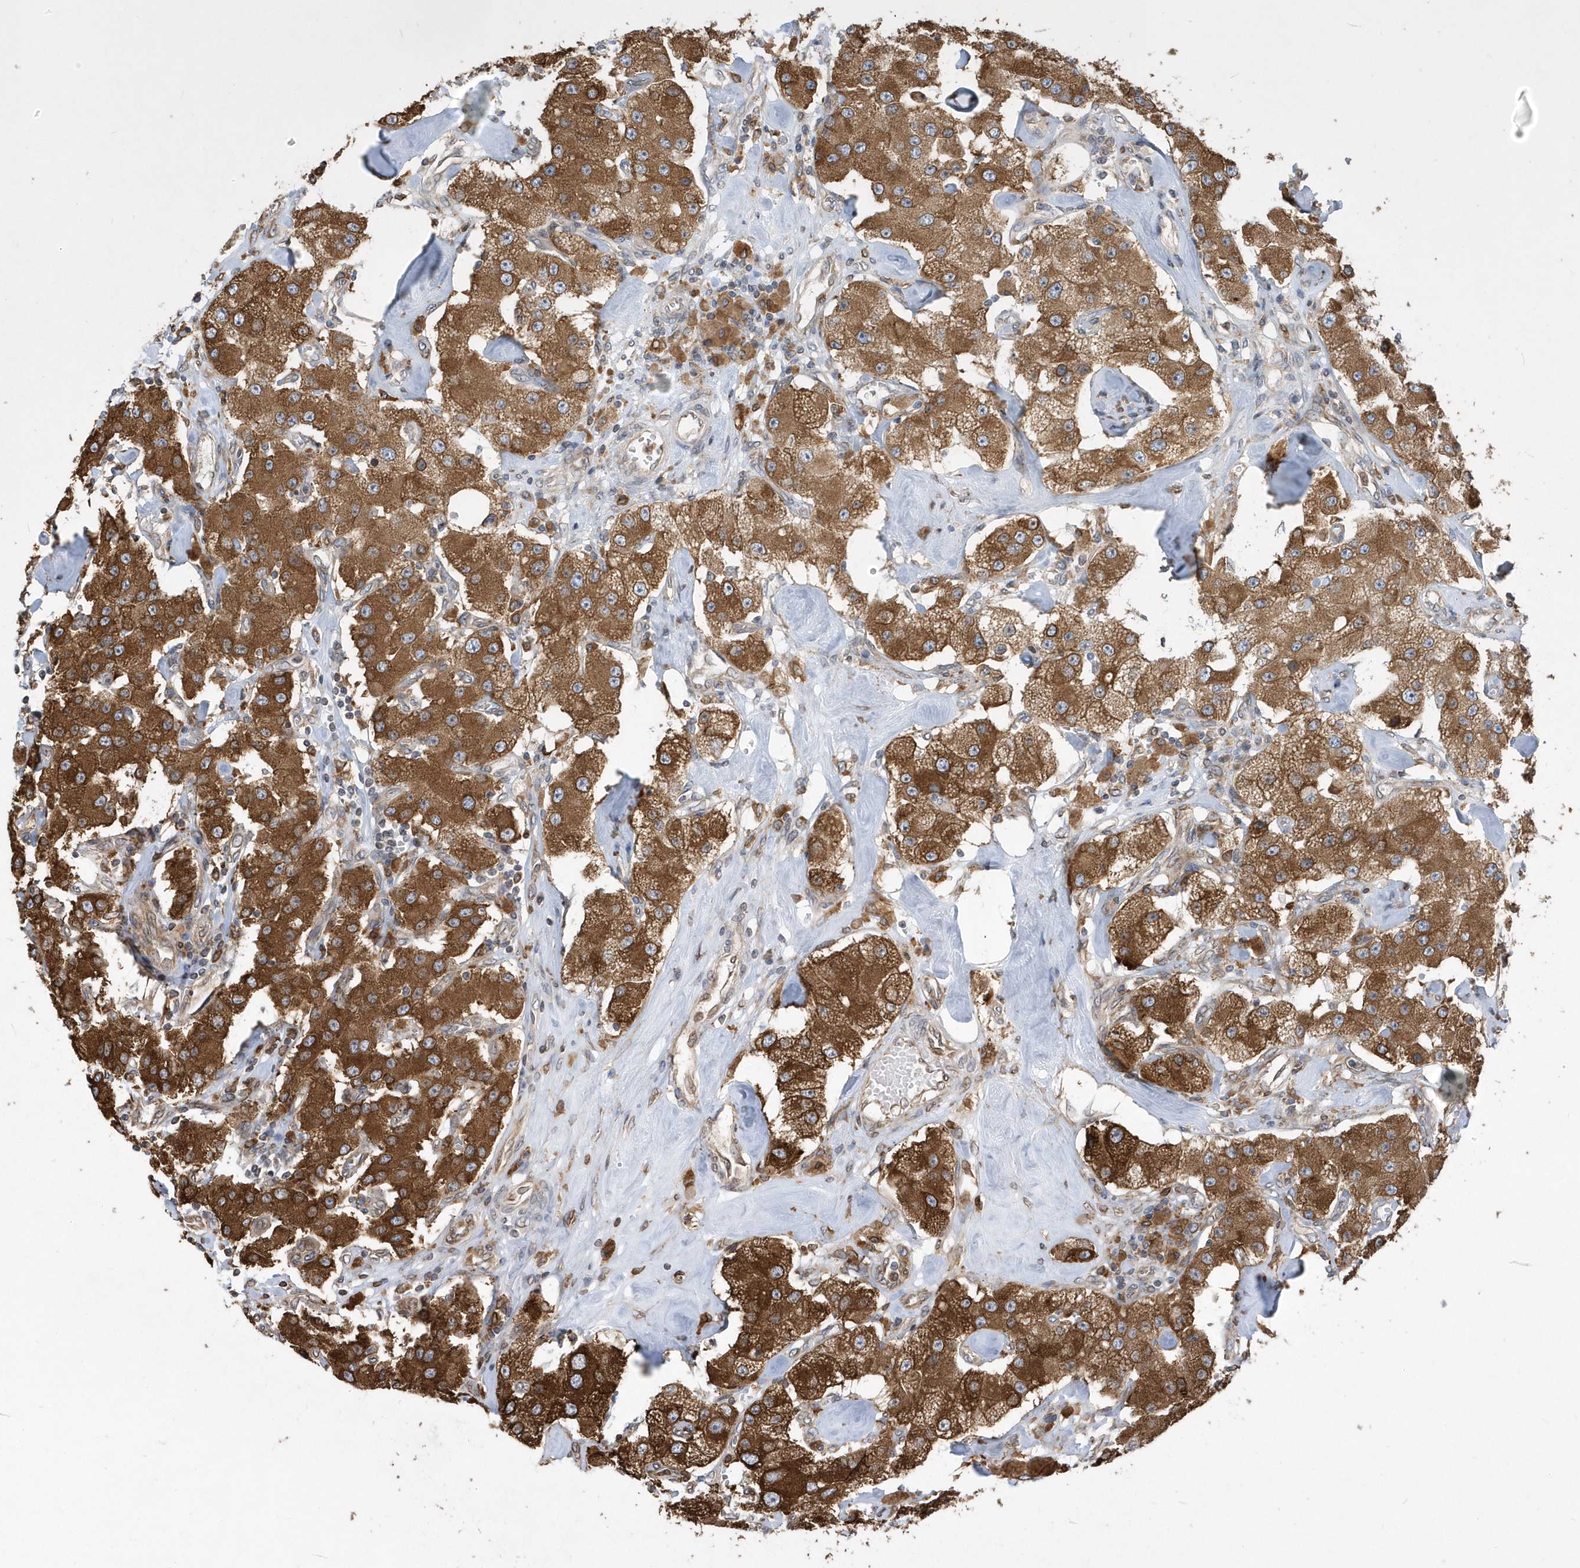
{"staining": {"intensity": "moderate", "quantity": ">75%", "location": "cytoplasmic/membranous"}, "tissue": "carcinoid", "cell_type": "Tumor cells", "image_type": "cancer", "snomed": [{"axis": "morphology", "description": "Carcinoid, malignant, NOS"}, {"axis": "topography", "description": "Pancreas"}], "caption": "Protein expression analysis of human malignant carcinoid reveals moderate cytoplasmic/membranous staining in approximately >75% of tumor cells.", "gene": "VAMP7", "patient": {"sex": "male", "age": 41}}